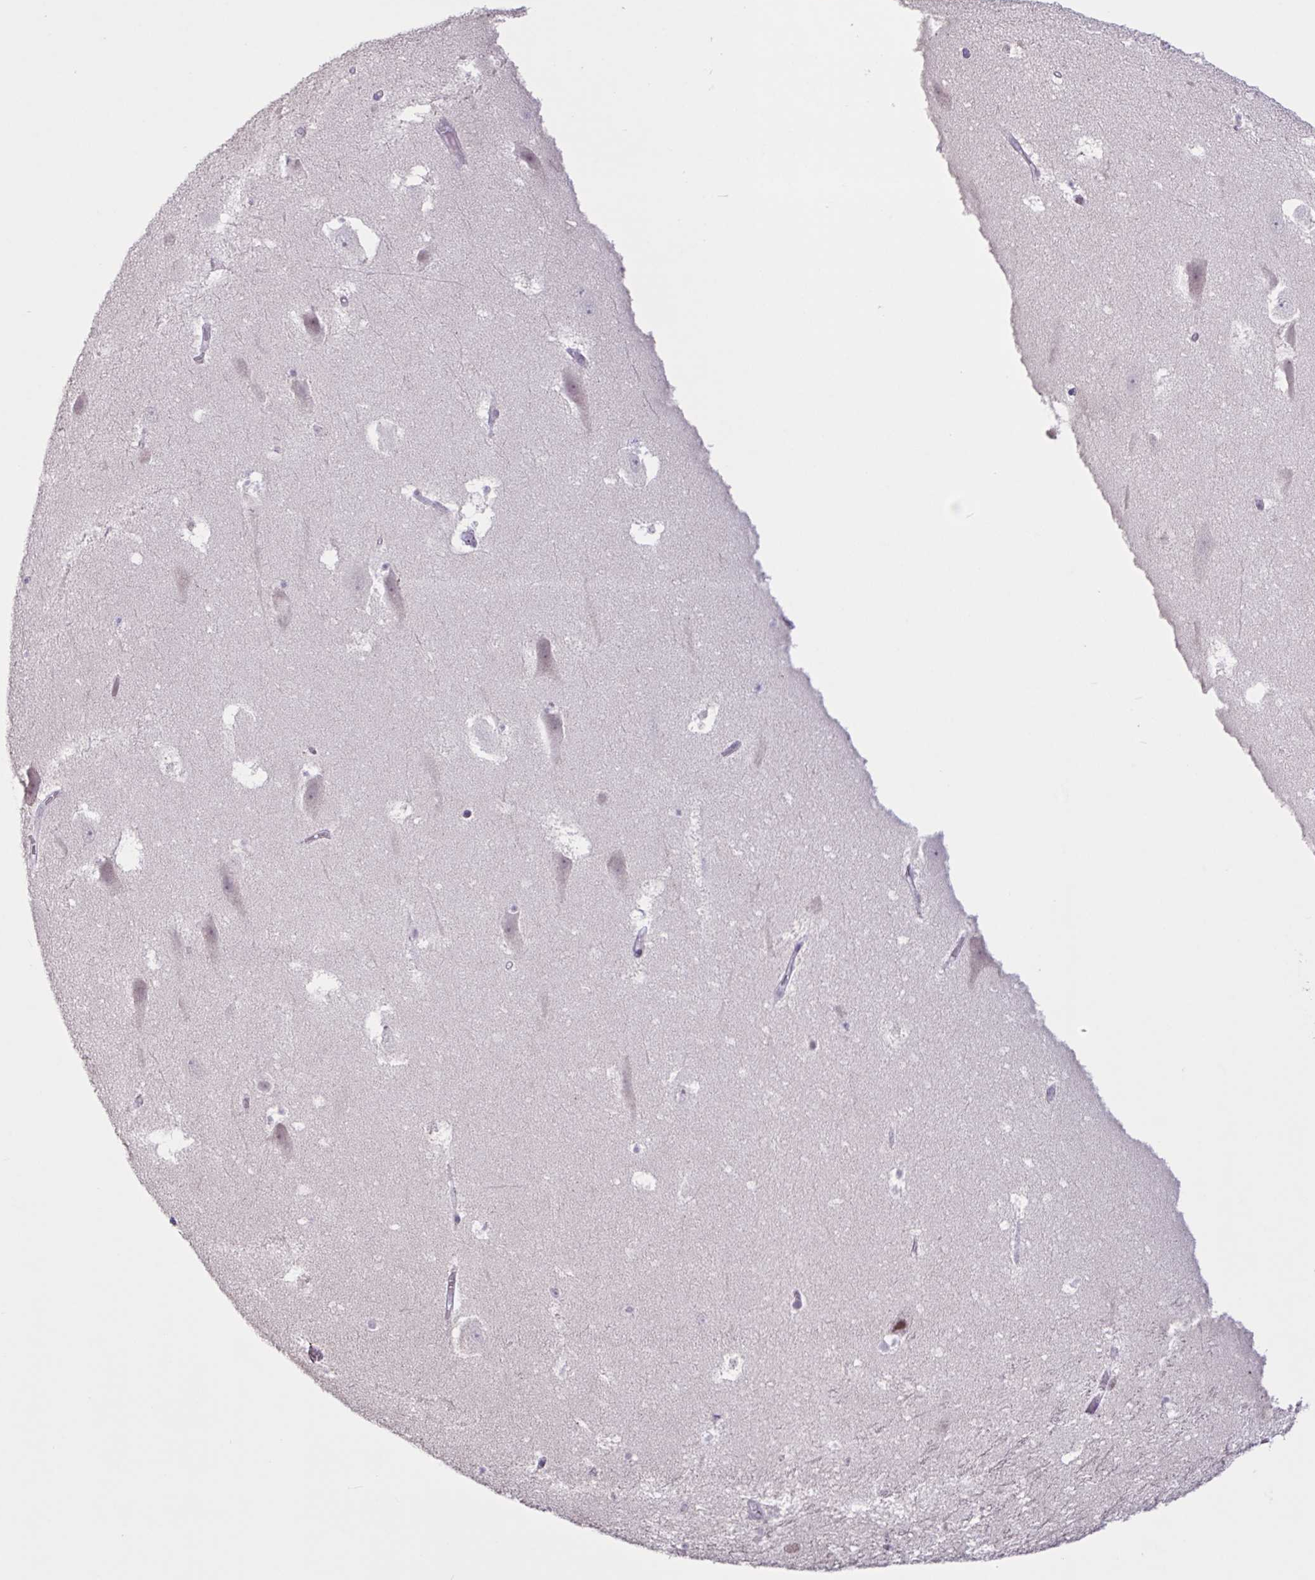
{"staining": {"intensity": "negative", "quantity": "none", "location": "none"}, "tissue": "hippocampus", "cell_type": "Glial cells", "image_type": "normal", "snomed": [{"axis": "morphology", "description": "Normal tissue, NOS"}, {"axis": "topography", "description": "Hippocampus"}], "caption": "IHC of benign human hippocampus displays no positivity in glial cells.", "gene": "ENSG00000281613", "patient": {"sex": "female", "age": 42}}